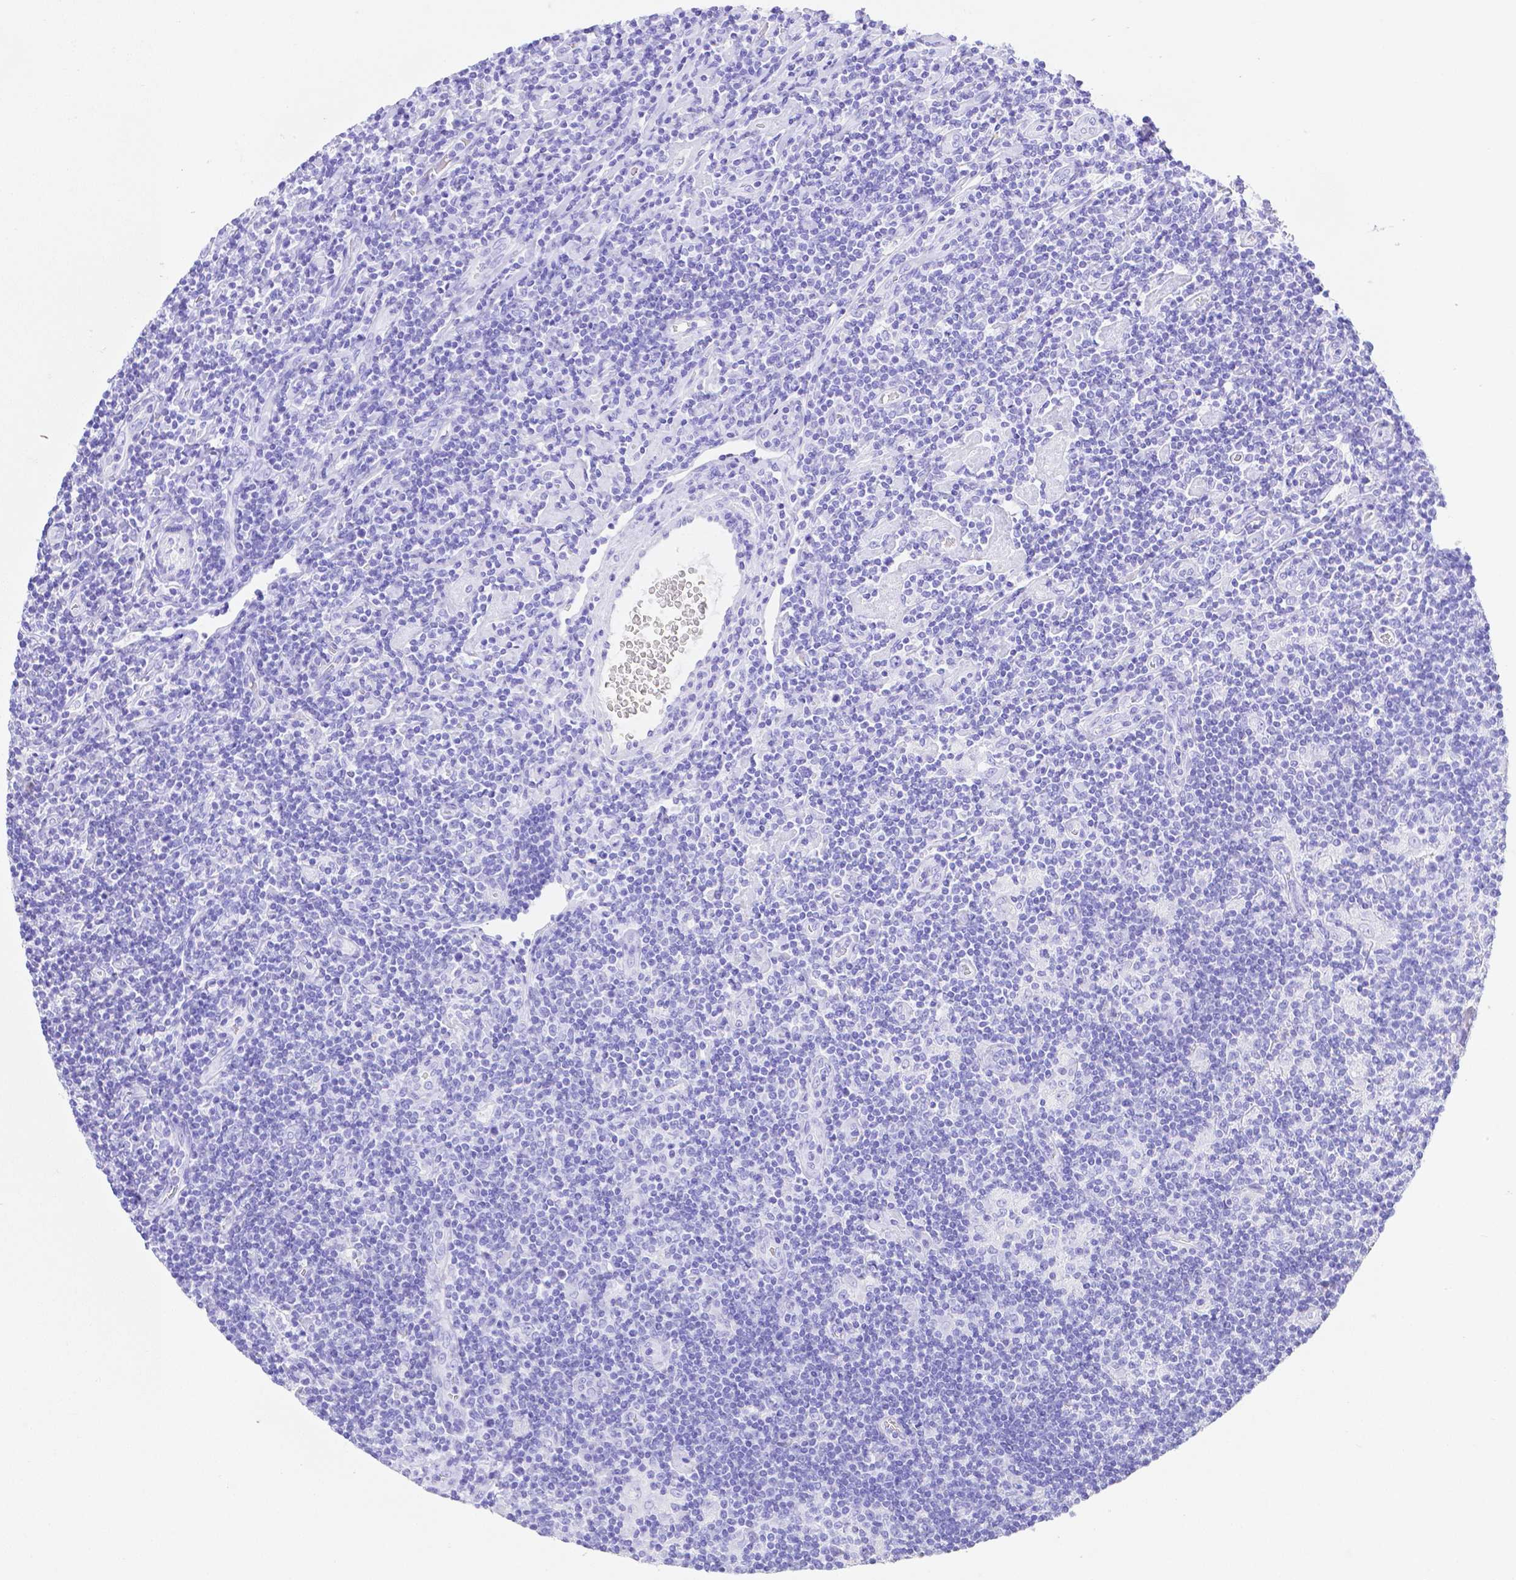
{"staining": {"intensity": "negative", "quantity": "none", "location": "none"}, "tissue": "lymphoma", "cell_type": "Tumor cells", "image_type": "cancer", "snomed": [{"axis": "morphology", "description": "Hodgkin's disease, NOS"}, {"axis": "topography", "description": "Lymph node"}], "caption": "High magnification brightfield microscopy of lymphoma stained with DAB (3,3'-diaminobenzidine) (brown) and counterstained with hematoxylin (blue): tumor cells show no significant positivity.", "gene": "SMR3A", "patient": {"sex": "male", "age": 40}}